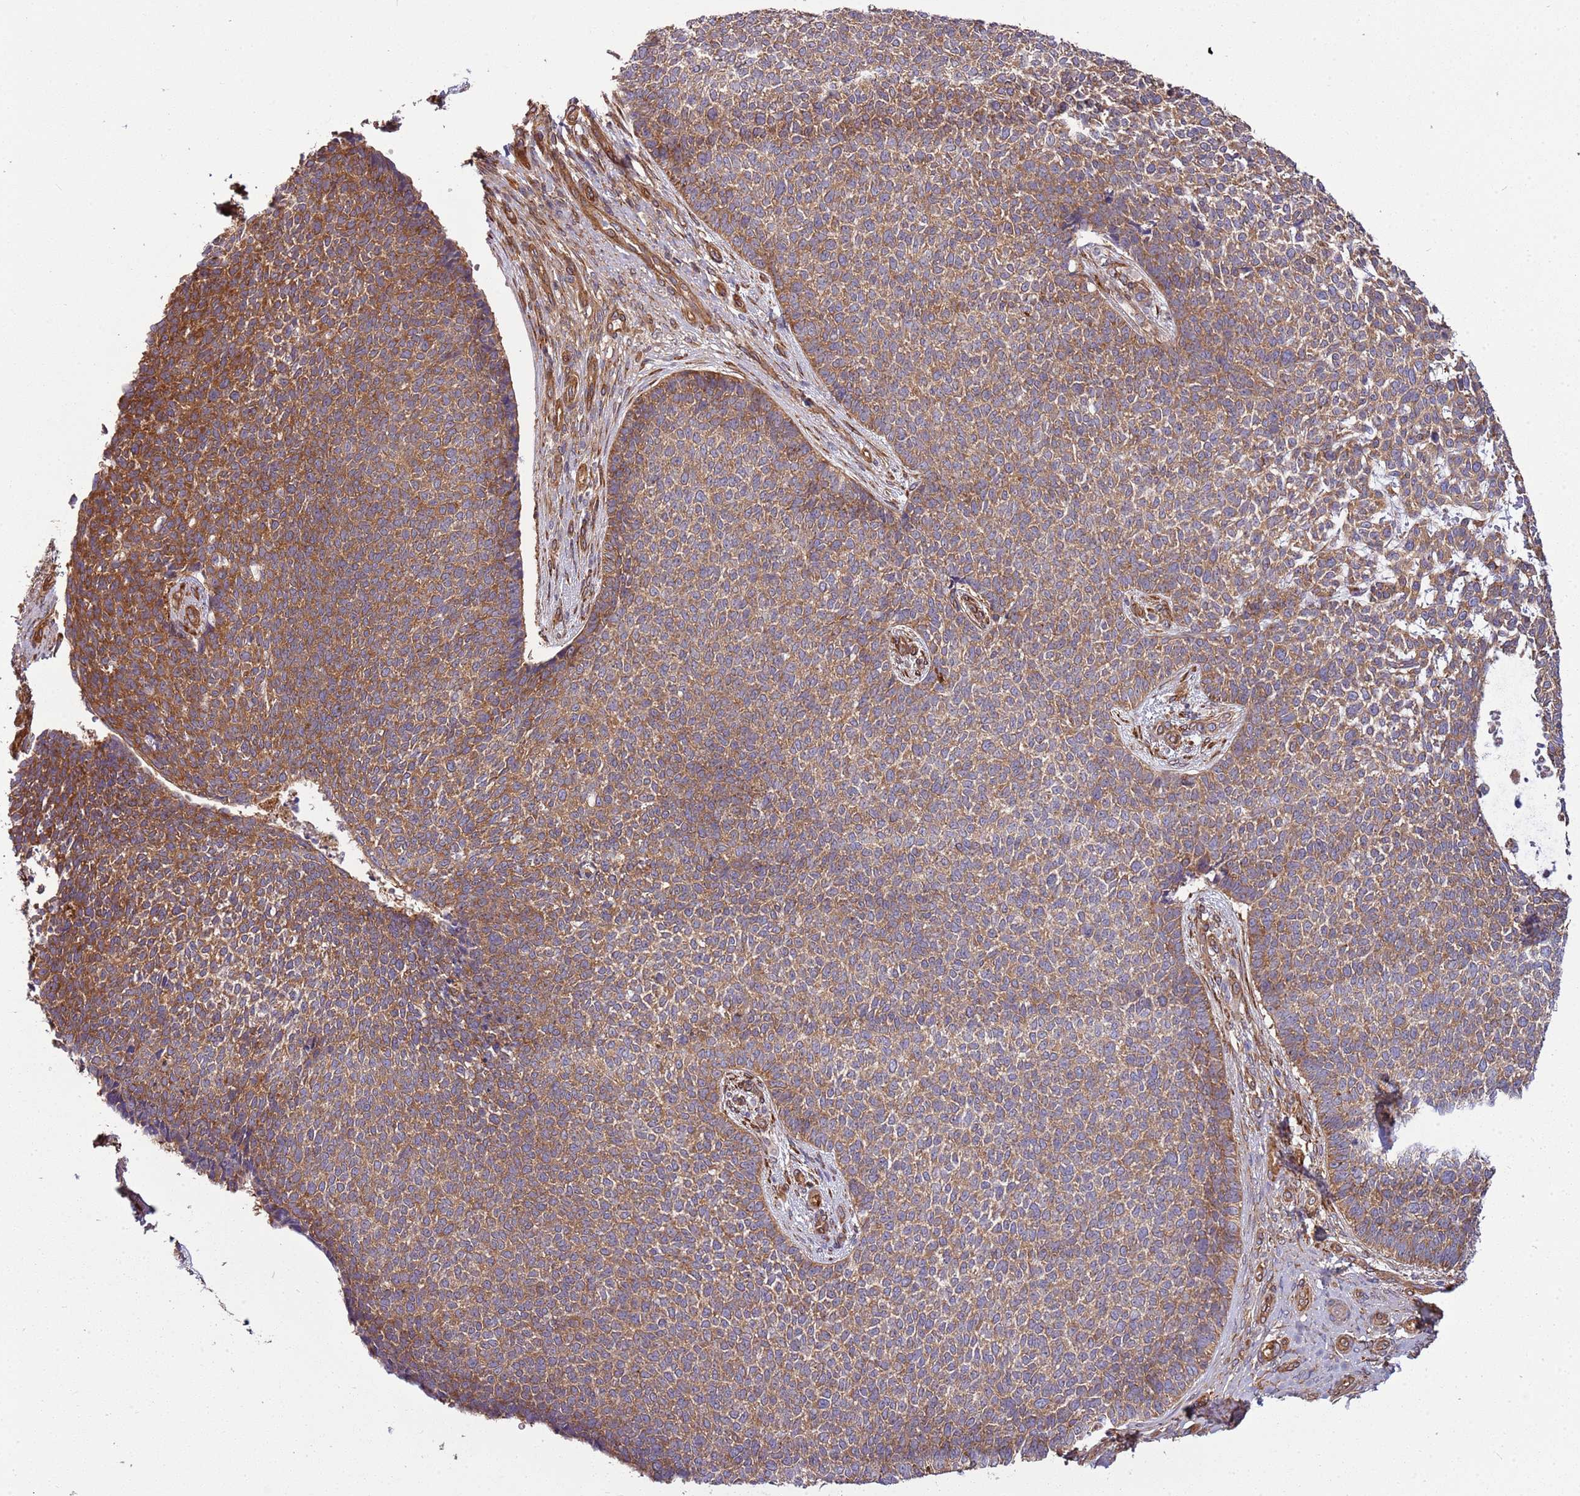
{"staining": {"intensity": "moderate", "quantity": ">75%", "location": "cytoplasmic/membranous"}, "tissue": "skin cancer", "cell_type": "Tumor cells", "image_type": "cancer", "snomed": [{"axis": "morphology", "description": "Basal cell carcinoma"}, {"axis": "topography", "description": "Skin"}], "caption": "Skin cancer (basal cell carcinoma) stained for a protein (brown) shows moderate cytoplasmic/membranous positive staining in about >75% of tumor cells.", "gene": "GNL1", "patient": {"sex": "female", "age": 84}}